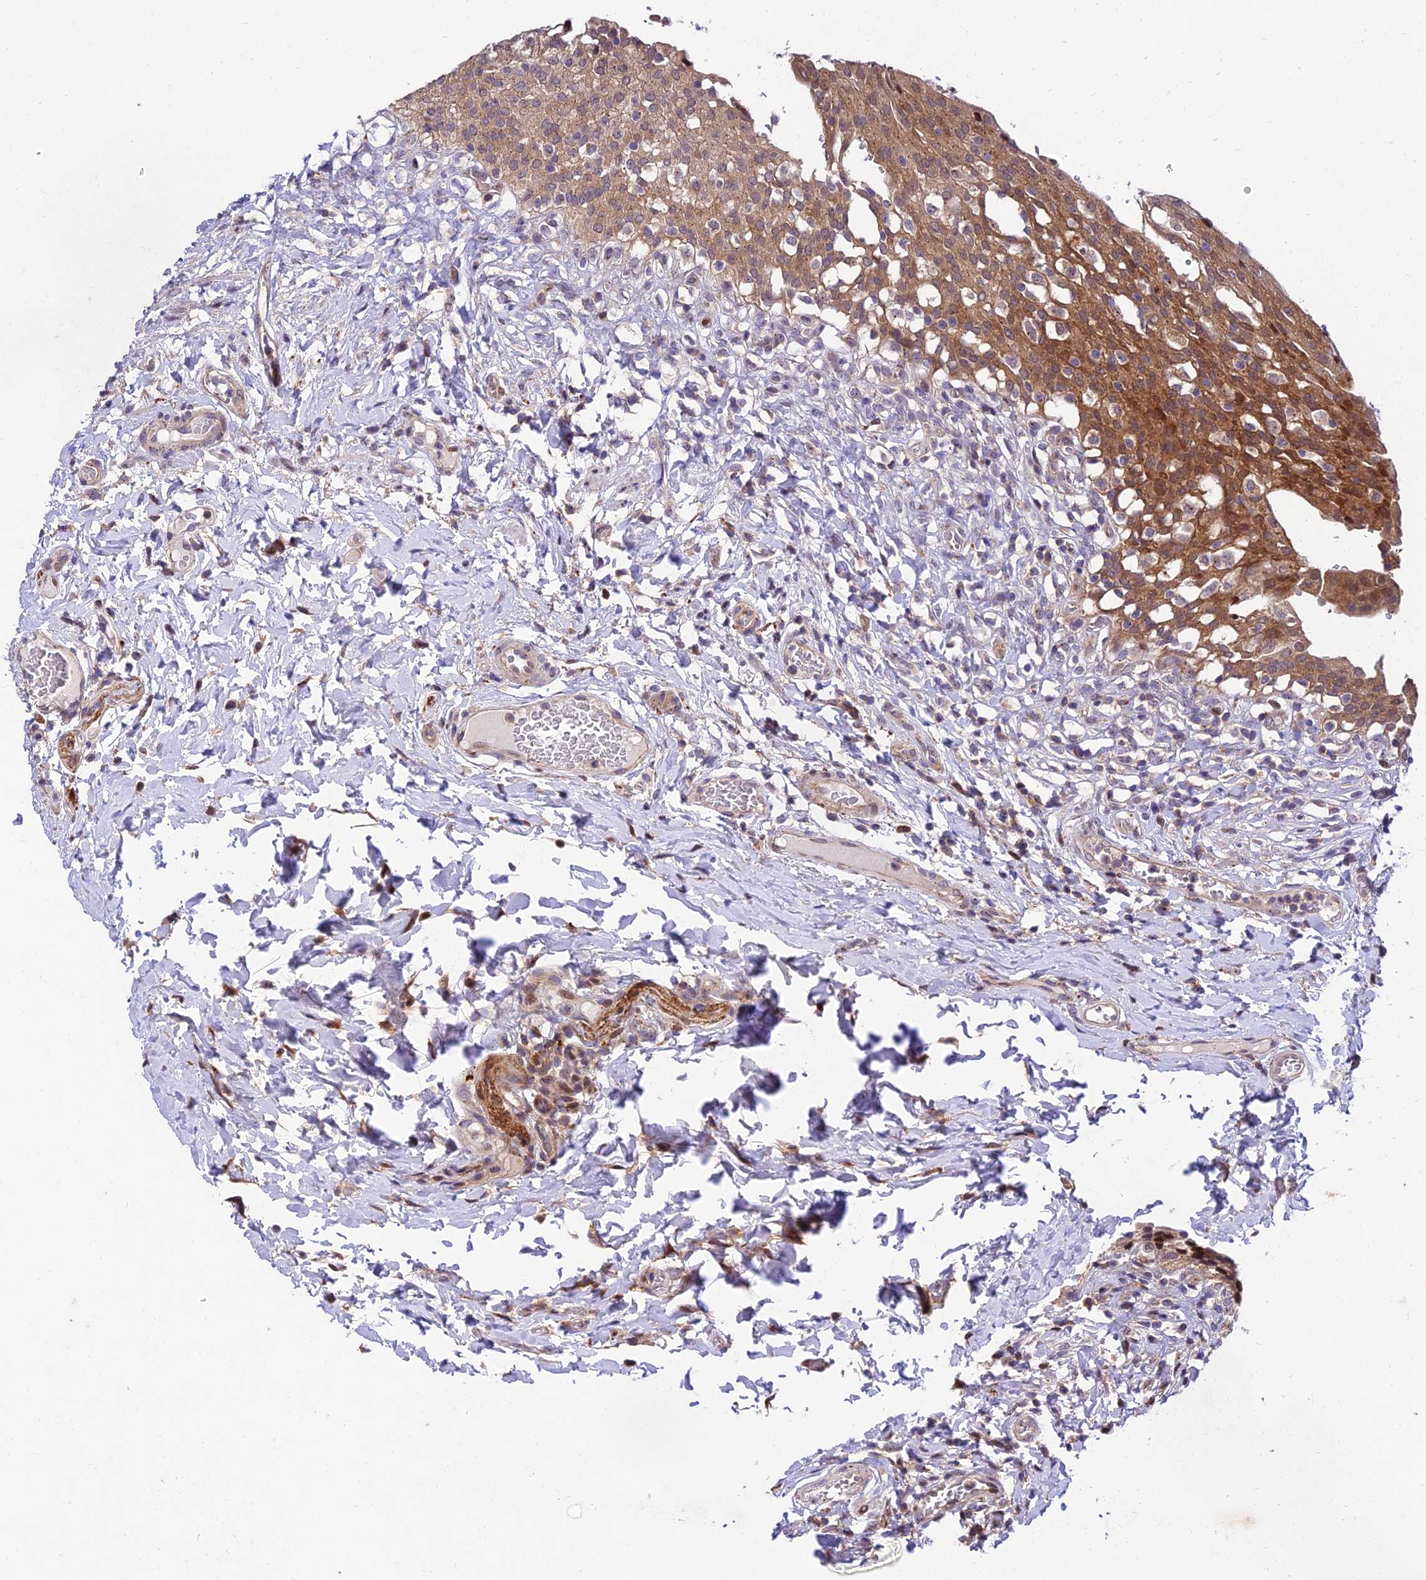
{"staining": {"intensity": "moderate", "quantity": ">75%", "location": "cytoplasmic/membranous,nuclear"}, "tissue": "urinary bladder", "cell_type": "Urothelial cells", "image_type": "normal", "snomed": [{"axis": "morphology", "description": "Normal tissue, NOS"}, {"axis": "morphology", "description": "Inflammation, NOS"}, {"axis": "topography", "description": "Urinary bladder"}], "caption": "A photomicrograph of urinary bladder stained for a protein demonstrates moderate cytoplasmic/membranous,nuclear brown staining in urothelial cells.", "gene": "MKKS", "patient": {"sex": "male", "age": 64}}